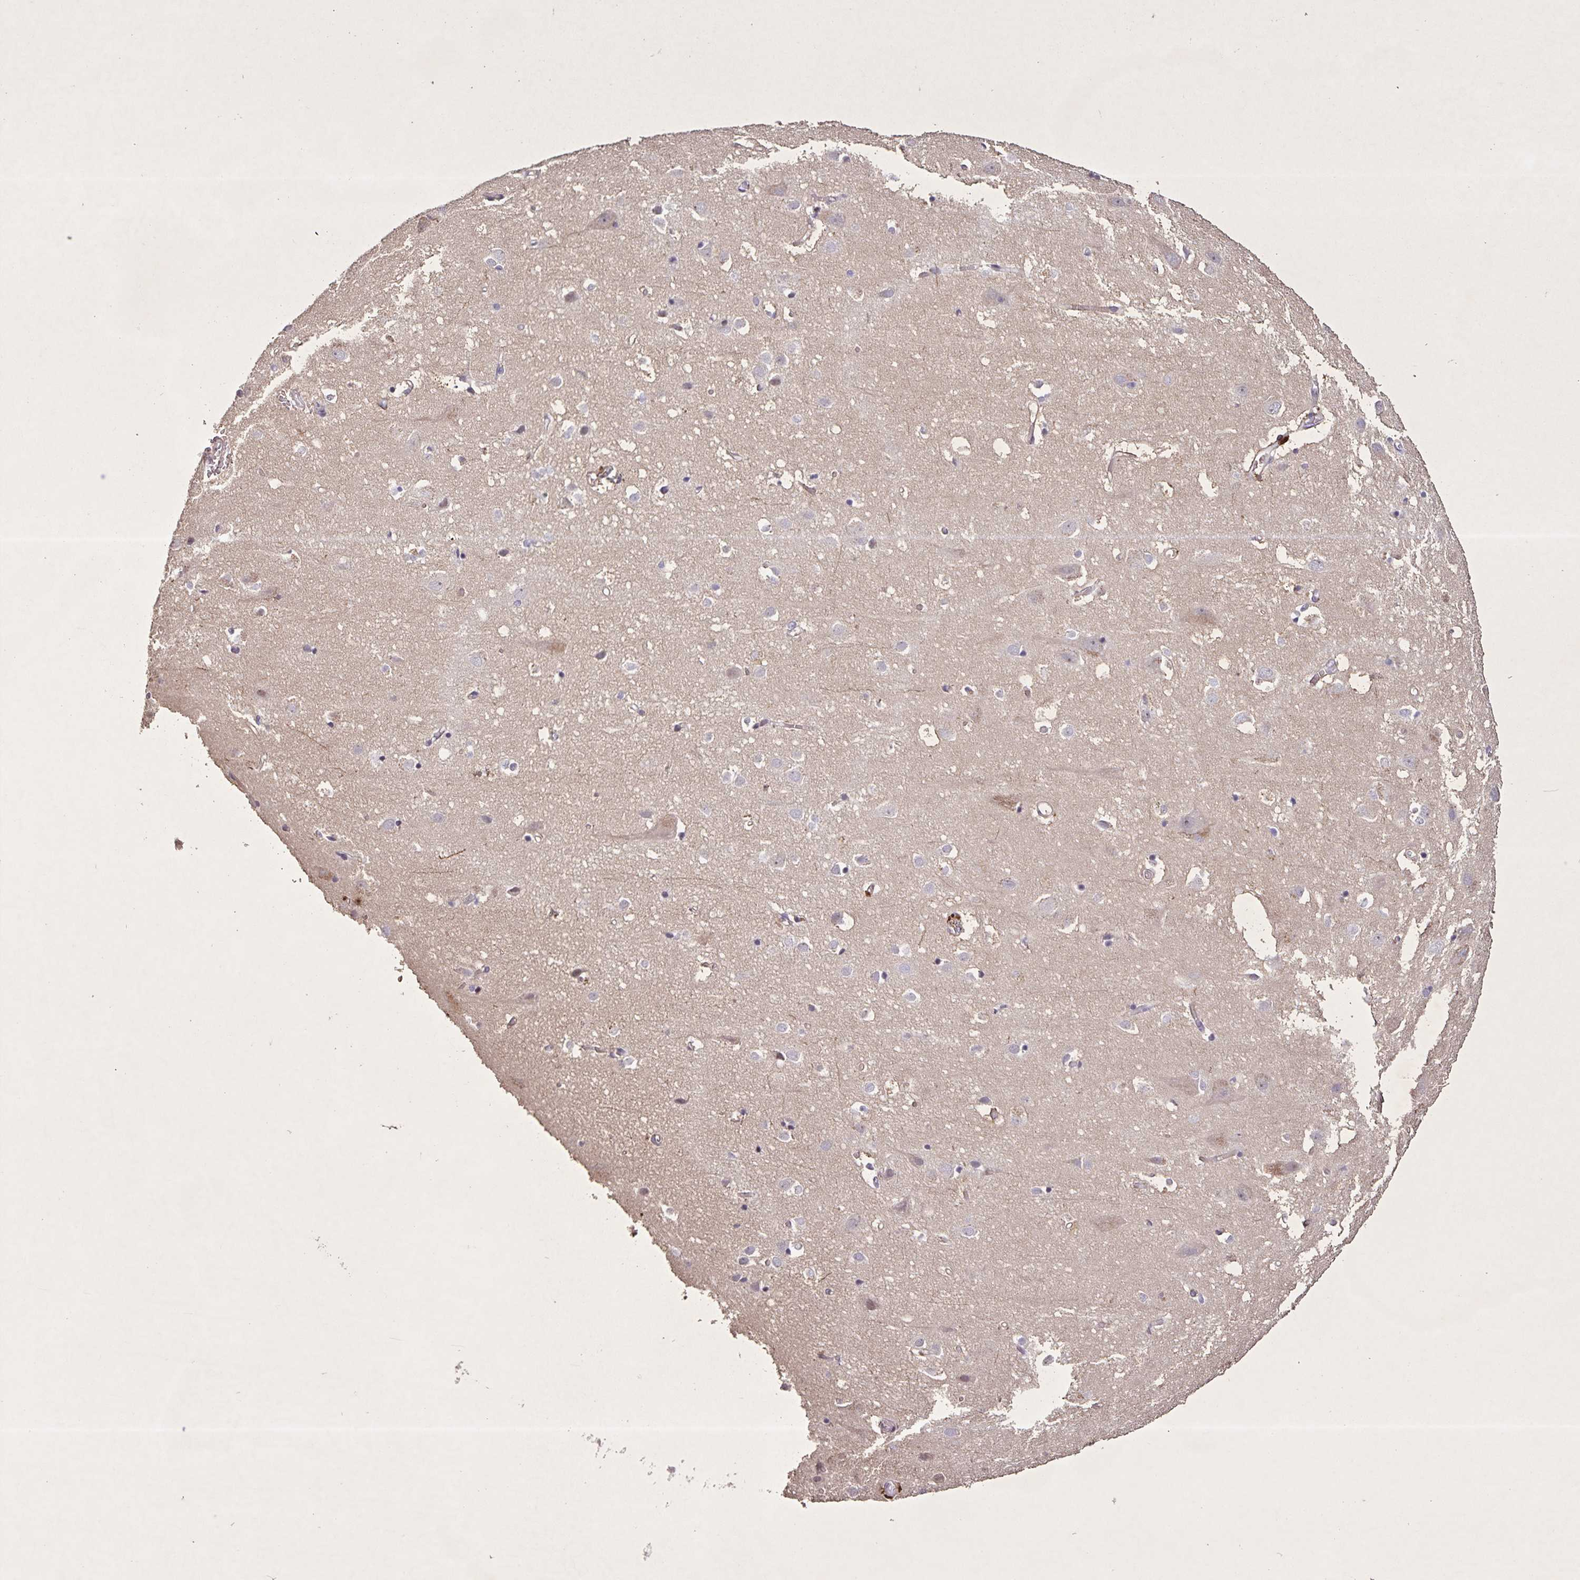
{"staining": {"intensity": "moderate", "quantity": "<25%", "location": "cytoplasmic/membranous"}, "tissue": "cerebral cortex", "cell_type": "Endothelial cells", "image_type": "normal", "snomed": [{"axis": "morphology", "description": "Normal tissue, NOS"}, {"axis": "topography", "description": "Cerebral cortex"}], "caption": "This image demonstrates immunohistochemistry (IHC) staining of normal human cerebral cortex, with low moderate cytoplasmic/membranous expression in about <25% of endothelial cells.", "gene": "GDF2", "patient": {"sex": "male", "age": 70}}